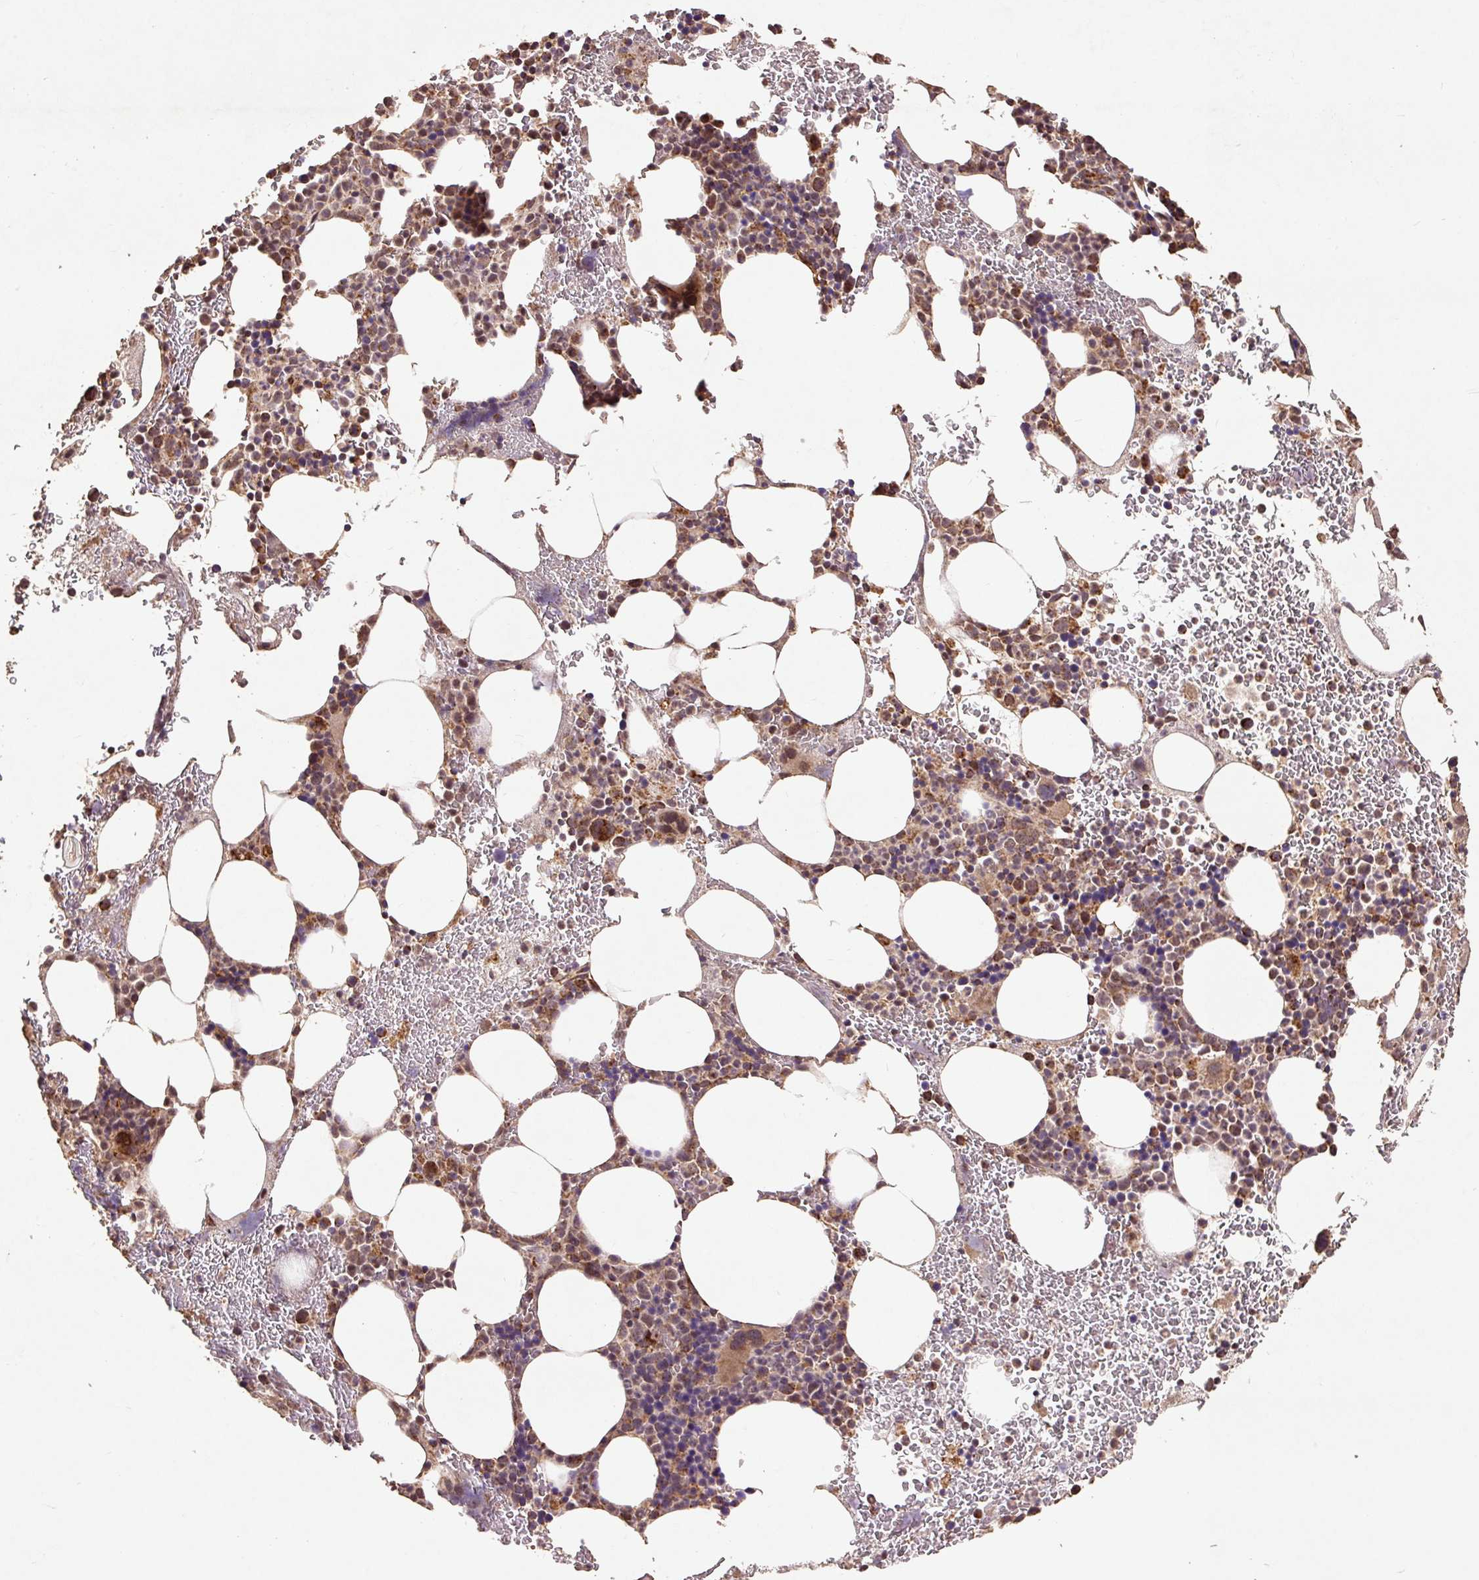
{"staining": {"intensity": "strong", "quantity": "25%-75%", "location": "cytoplasmic/membranous"}, "tissue": "bone marrow", "cell_type": "Hematopoietic cells", "image_type": "normal", "snomed": [{"axis": "morphology", "description": "Normal tissue, NOS"}, {"axis": "topography", "description": "Bone marrow"}], "caption": "Protein expression by IHC exhibits strong cytoplasmic/membranous staining in approximately 25%-75% of hematopoietic cells in normal bone marrow. Nuclei are stained in blue.", "gene": "ATP5F1A", "patient": {"sex": "male", "age": 62}}